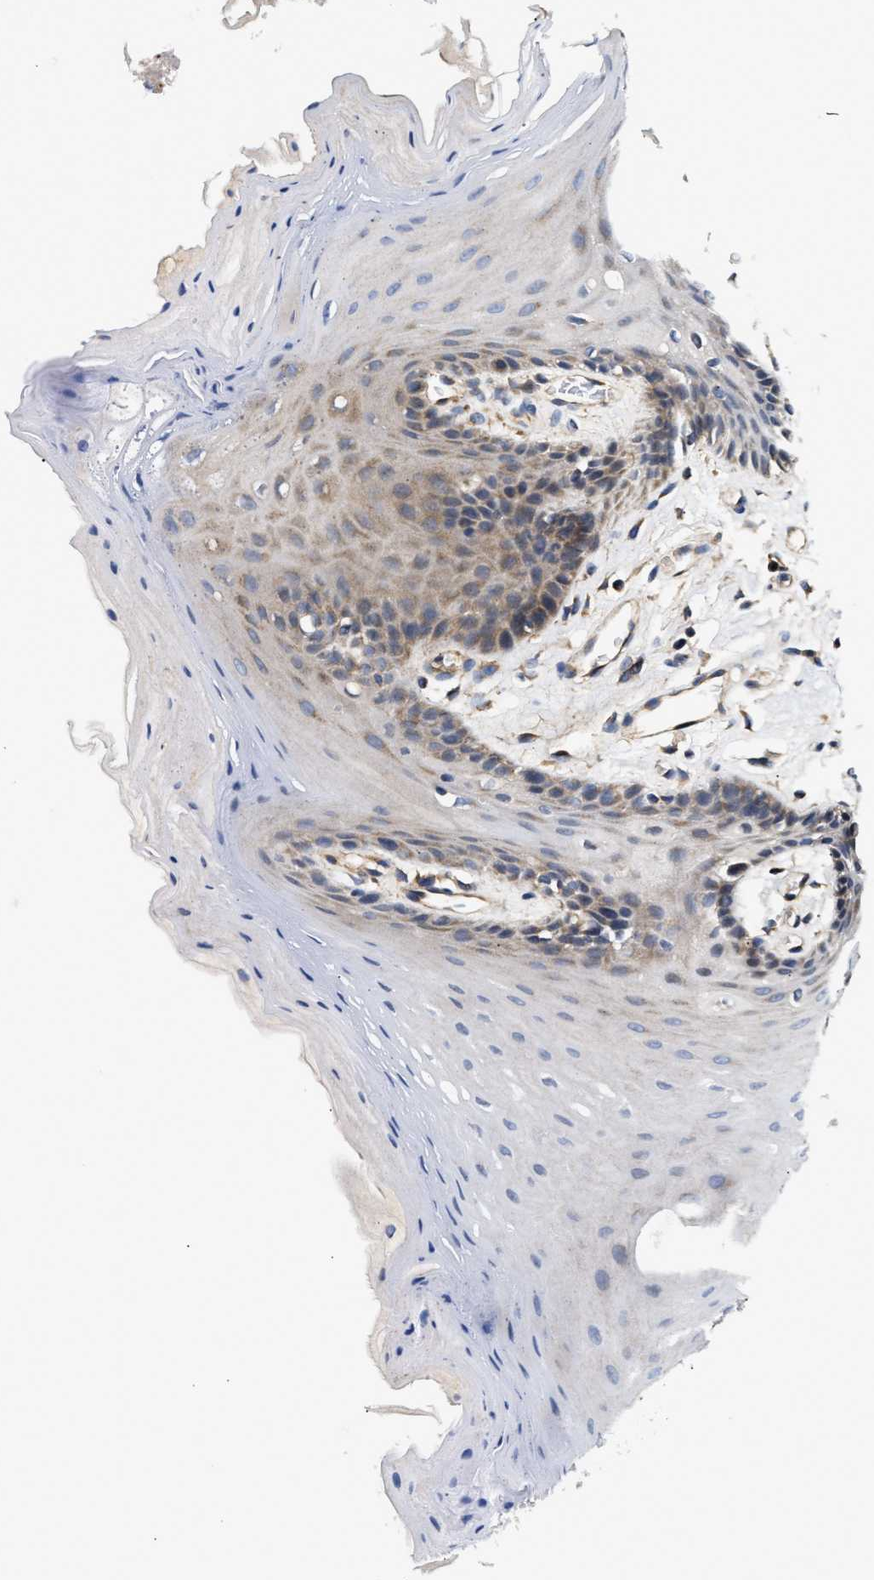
{"staining": {"intensity": "weak", "quantity": "<25%", "location": "cytoplasmic/membranous"}, "tissue": "oral mucosa", "cell_type": "Squamous epithelial cells", "image_type": "normal", "snomed": [{"axis": "morphology", "description": "Normal tissue, NOS"}, {"axis": "morphology", "description": "Squamous cell carcinoma, NOS"}, {"axis": "topography", "description": "Oral tissue"}, {"axis": "topography", "description": "Head-Neck"}], "caption": "The image demonstrates no significant expression in squamous epithelial cells of oral mucosa.", "gene": "TEX2", "patient": {"sex": "male", "age": 71}}